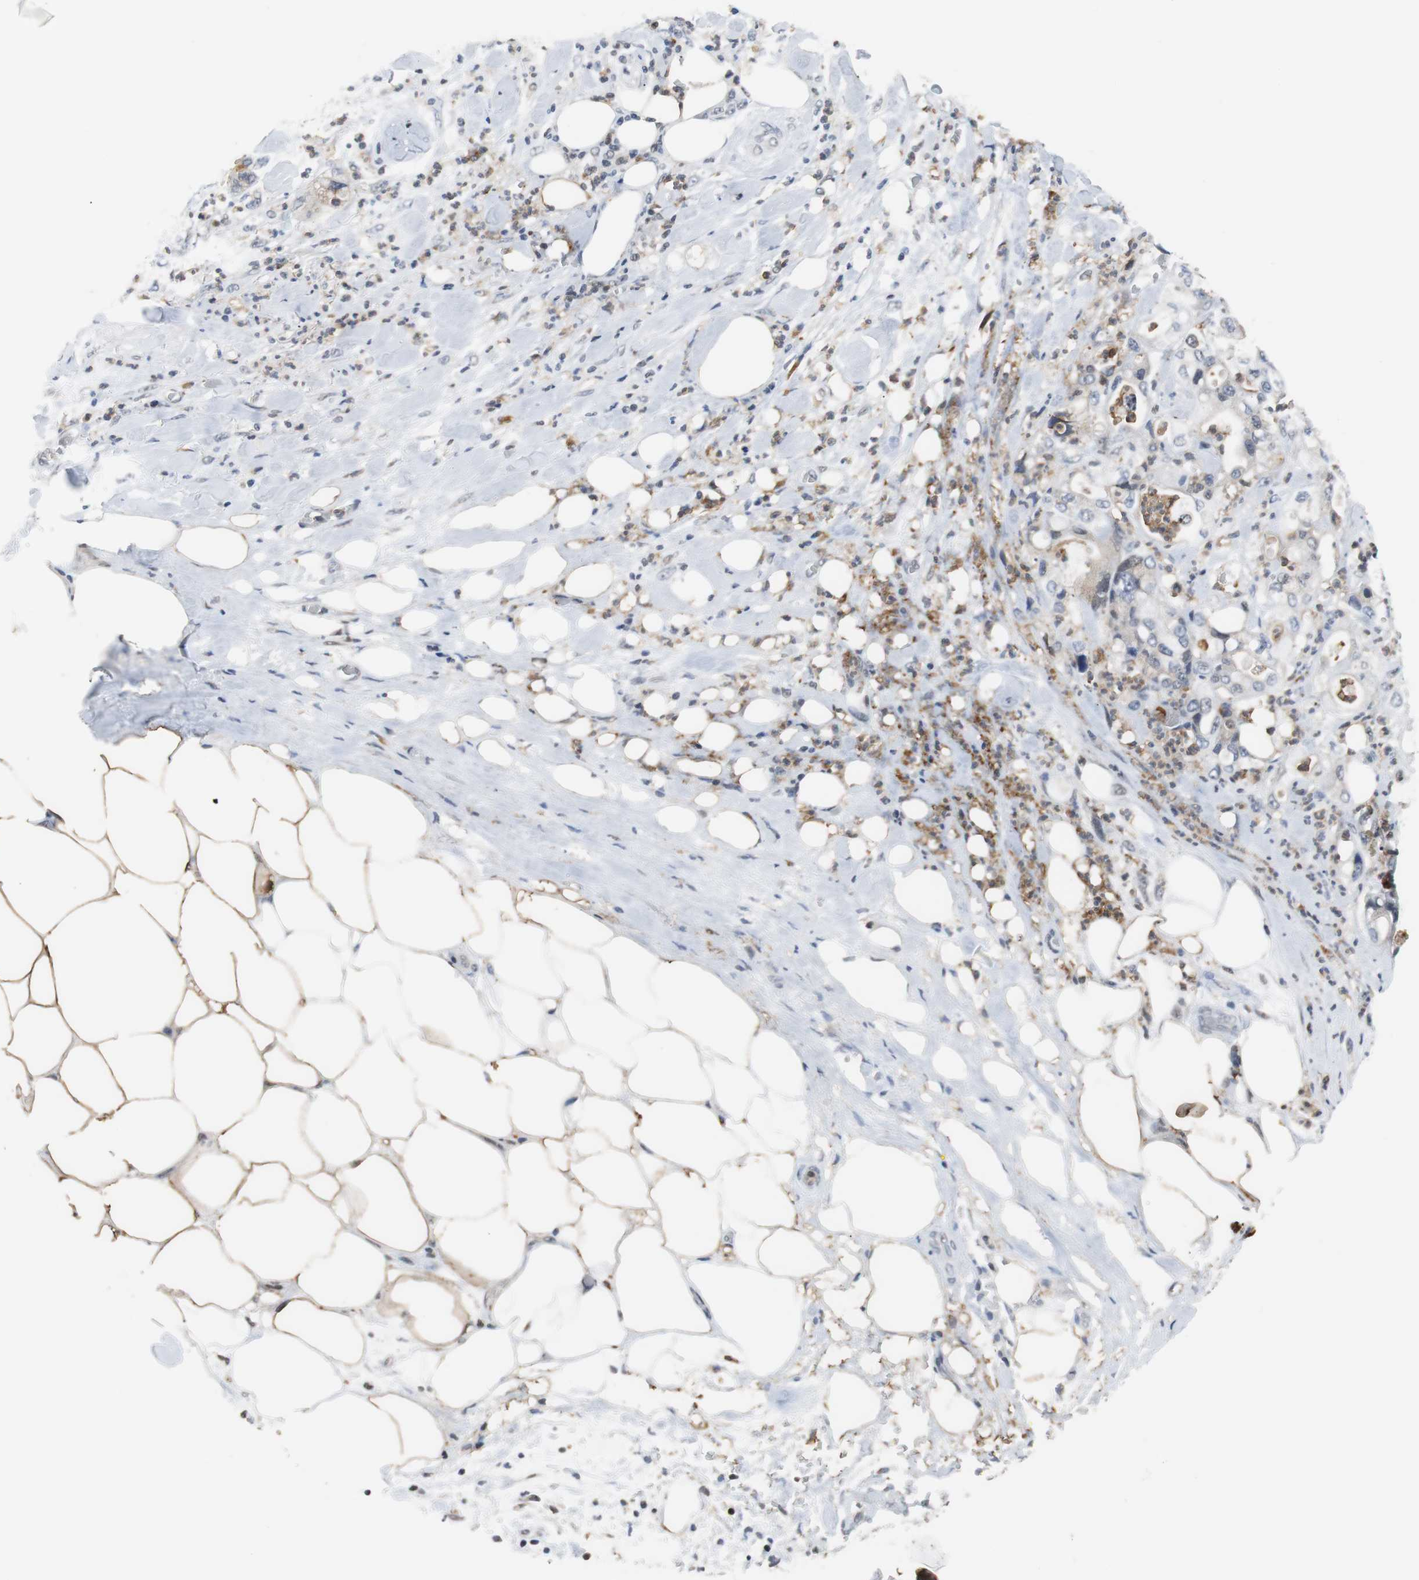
{"staining": {"intensity": "weak", "quantity": "<25%", "location": "cytoplasmic/membranous"}, "tissue": "pancreatic cancer", "cell_type": "Tumor cells", "image_type": "cancer", "snomed": [{"axis": "morphology", "description": "Adenocarcinoma, NOS"}, {"axis": "topography", "description": "Pancreas"}], "caption": "This is an IHC photomicrograph of human pancreatic adenocarcinoma. There is no expression in tumor cells.", "gene": "SIRT1", "patient": {"sex": "male", "age": 70}}